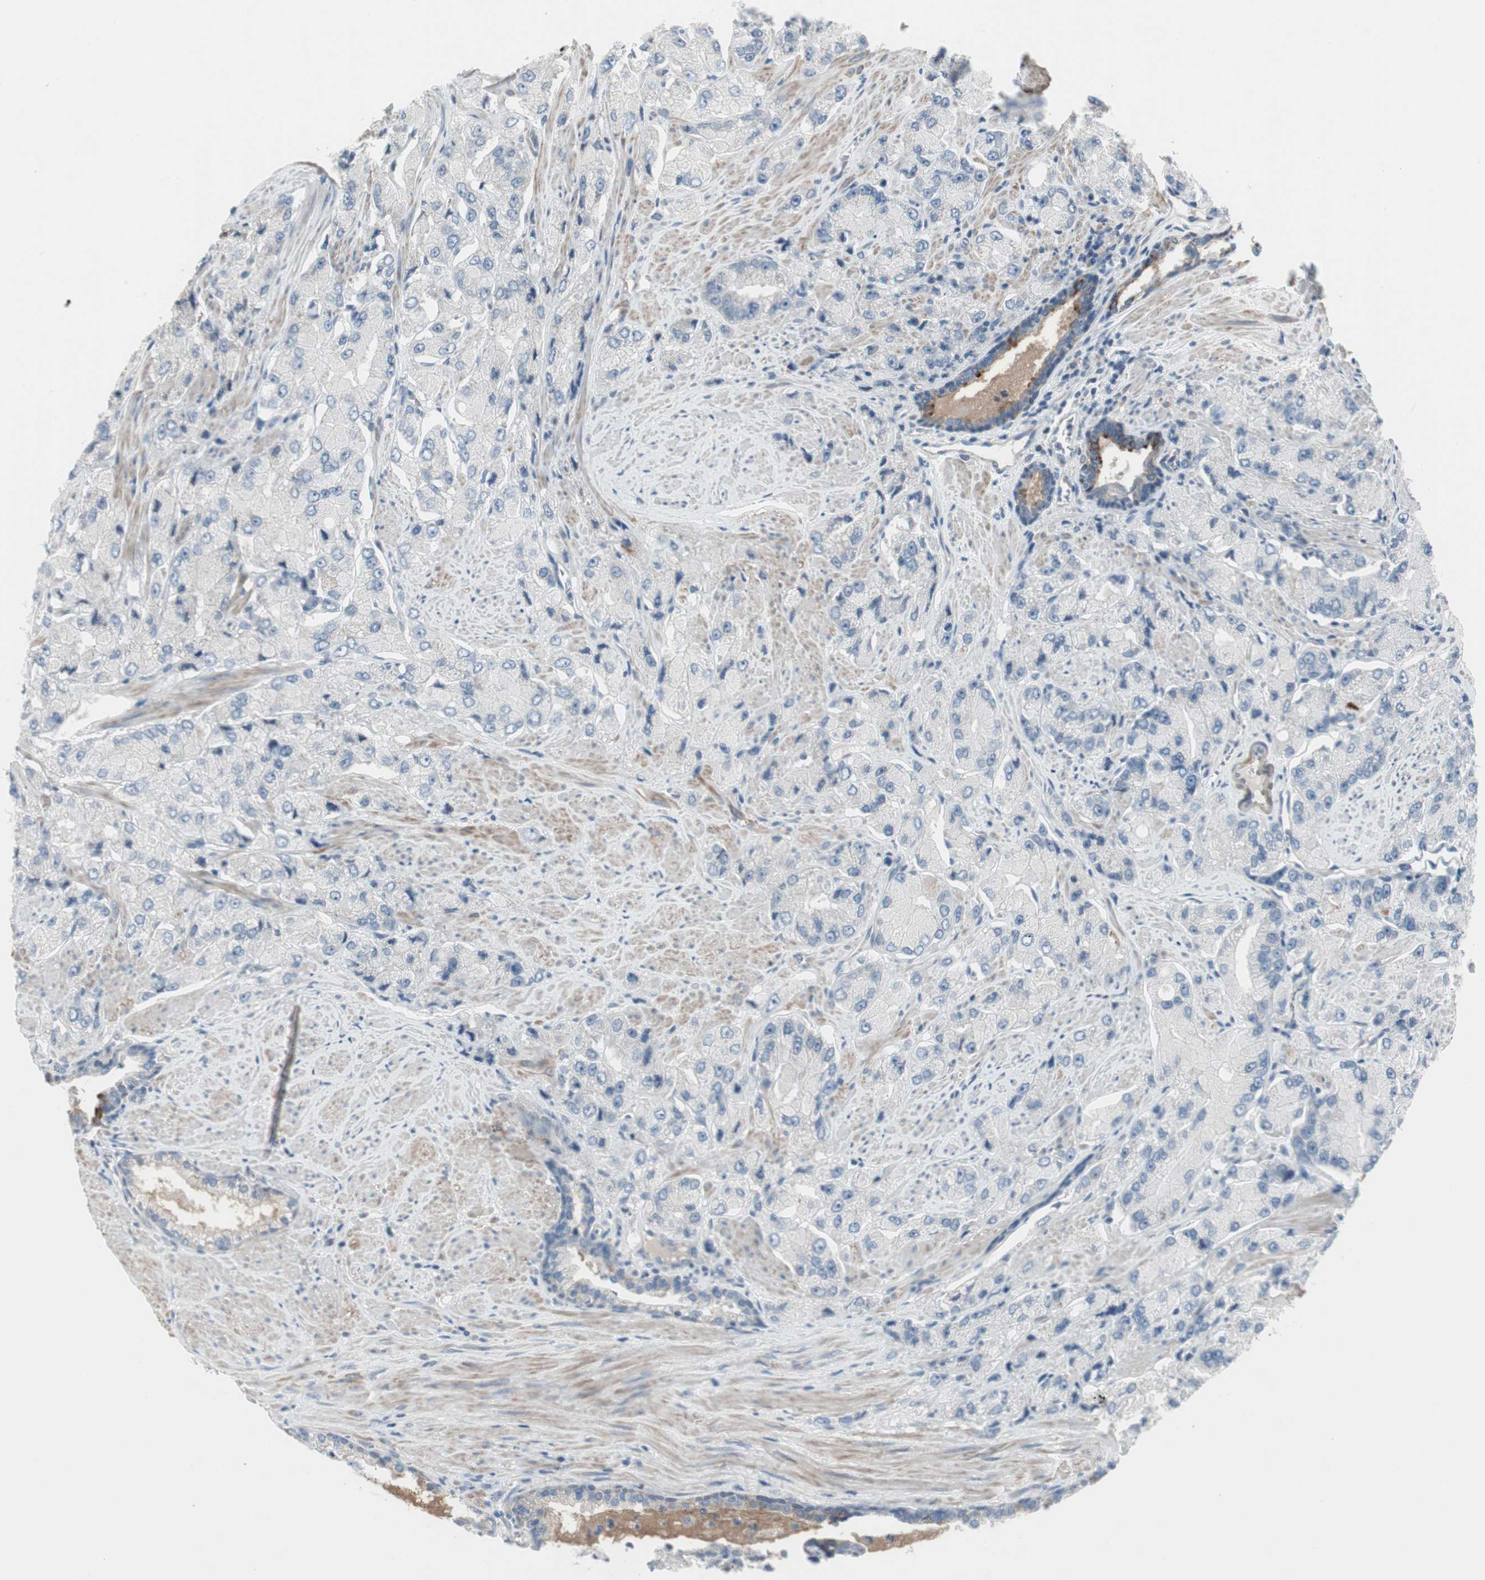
{"staining": {"intensity": "negative", "quantity": "none", "location": "none"}, "tissue": "prostate cancer", "cell_type": "Tumor cells", "image_type": "cancer", "snomed": [{"axis": "morphology", "description": "Adenocarcinoma, High grade"}, {"axis": "topography", "description": "Prostate"}], "caption": "IHC of high-grade adenocarcinoma (prostate) demonstrates no positivity in tumor cells.", "gene": "PIGR", "patient": {"sex": "male", "age": 58}}